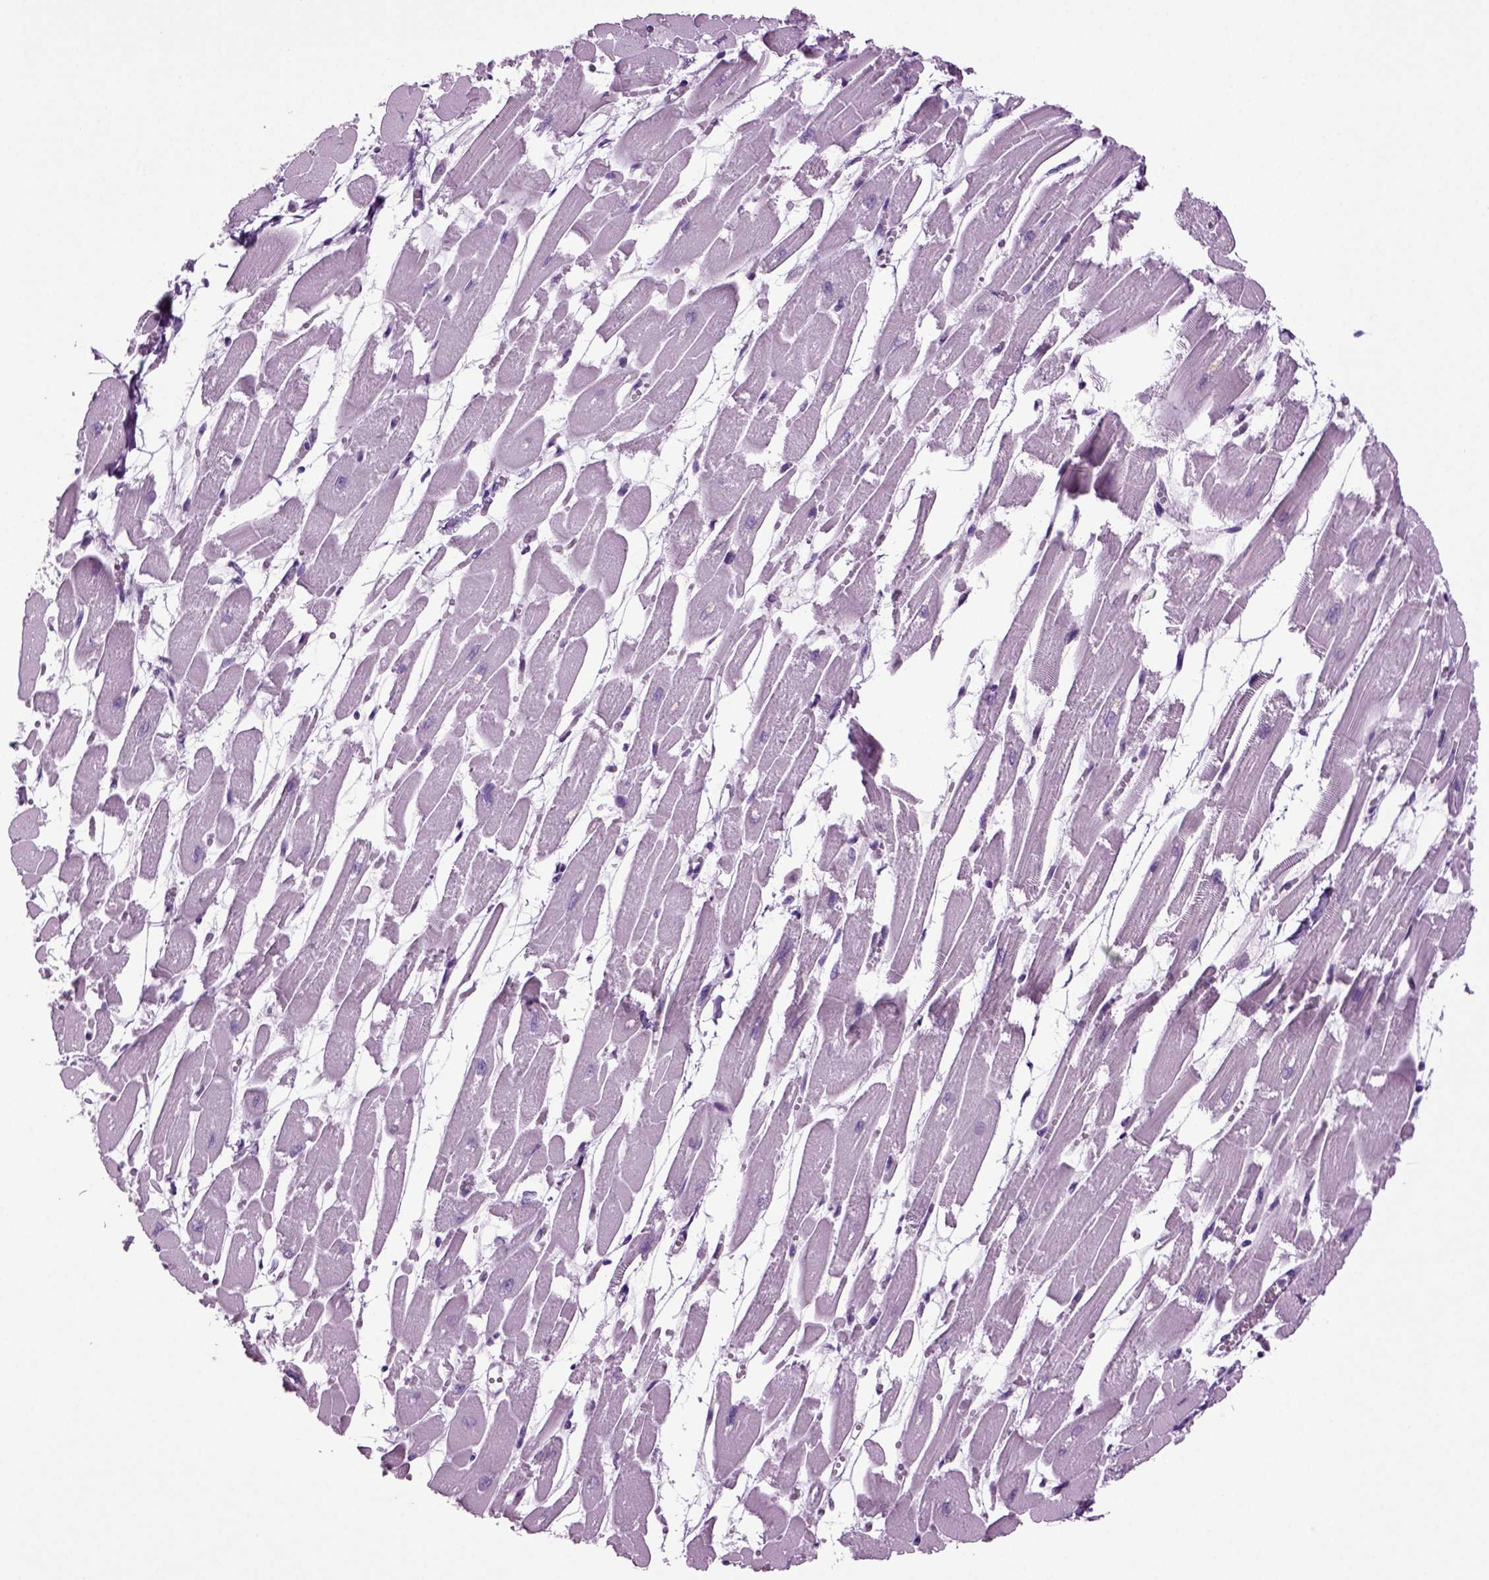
{"staining": {"intensity": "negative", "quantity": "none", "location": "none"}, "tissue": "heart muscle", "cell_type": "Cardiomyocytes", "image_type": "normal", "snomed": [{"axis": "morphology", "description": "Normal tissue, NOS"}, {"axis": "topography", "description": "Heart"}], "caption": "The photomicrograph shows no staining of cardiomyocytes in benign heart muscle.", "gene": "RFX3", "patient": {"sex": "female", "age": 52}}